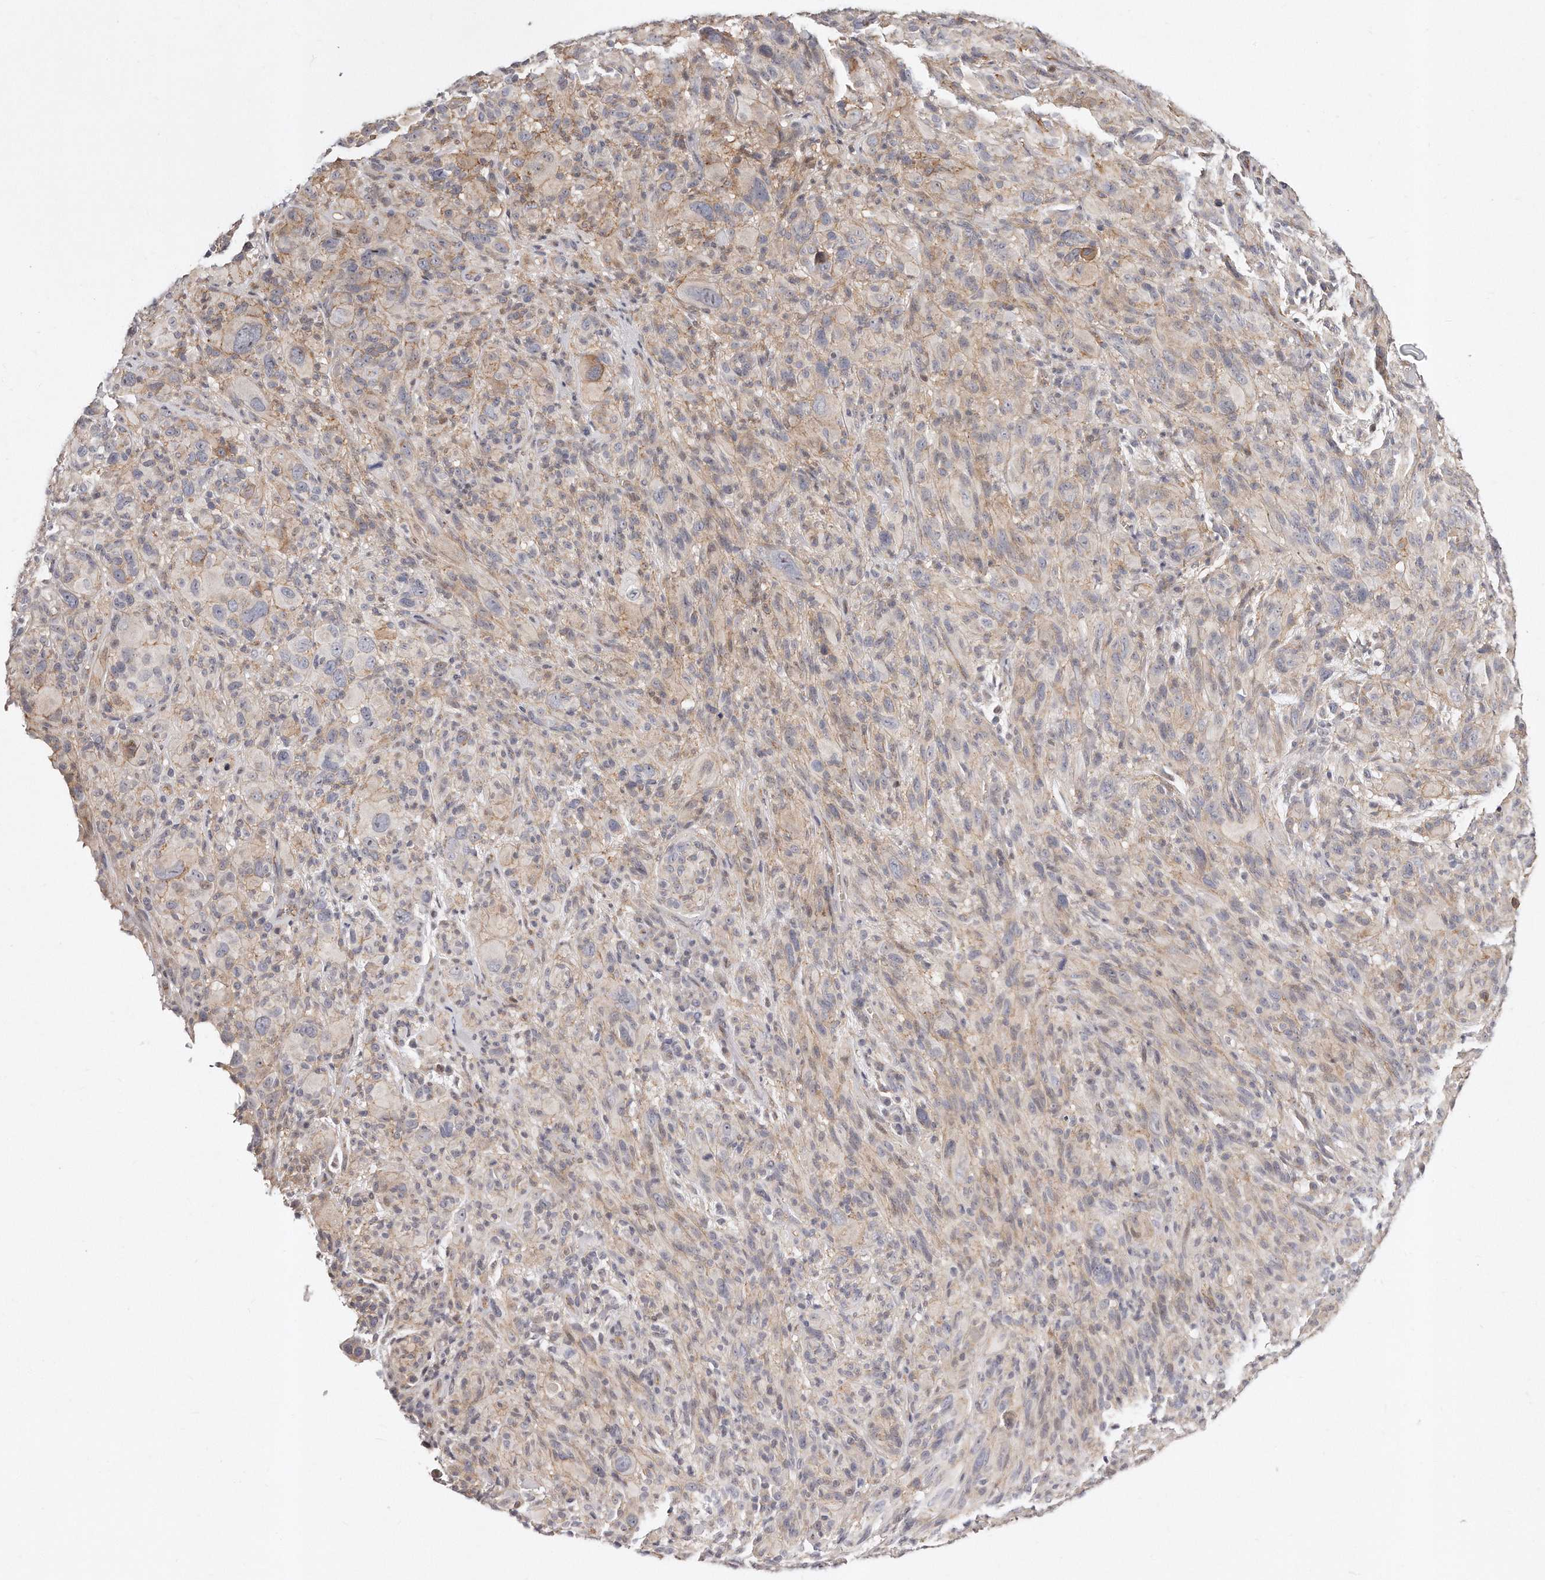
{"staining": {"intensity": "weak", "quantity": "25%-75%", "location": "cytoplasmic/membranous"}, "tissue": "melanoma", "cell_type": "Tumor cells", "image_type": "cancer", "snomed": [{"axis": "morphology", "description": "Malignant melanoma, NOS"}, {"axis": "topography", "description": "Skin of head"}], "caption": "Immunohistochemistry (IHC) image of neoplastic tissue: human melanoma stained using immunohistochemistry (IHC) demonstrates low levels of weak protein expression localized specifically in the cytoplasmic/membranous of tumor cells, appearing as a cytoplasmic/membranous brown color.", "gene": "CASZ1", "patient": {"sex": "male", "age": 96}}